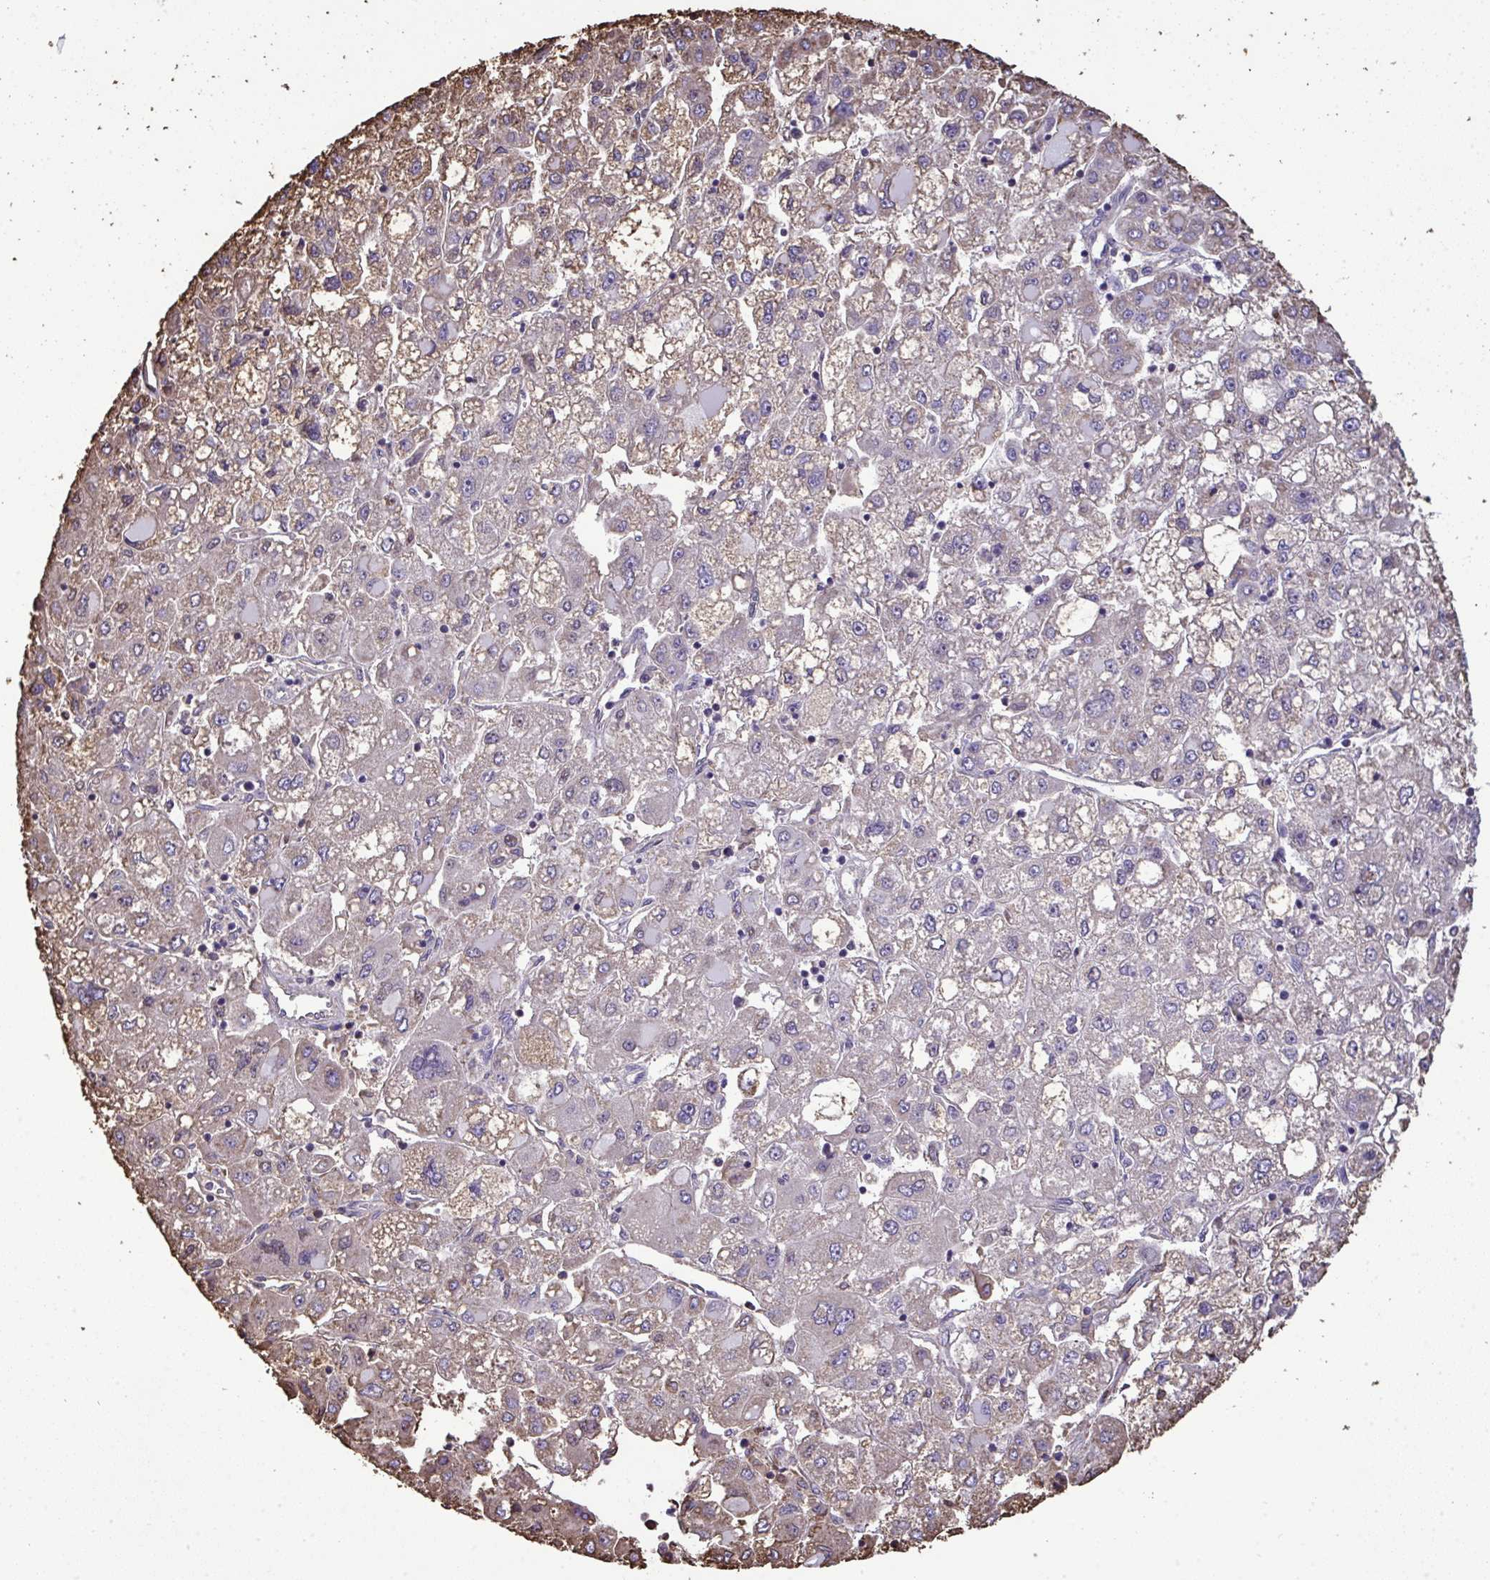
{"staining": {"intensity": "negative", "quantity": "none", "location": "none"}, "tissue": "liver cancer", "cell_type": "Tumor cells", "image_type": "cancer", "snomed": [{"axis": "morphology", "description": "Carcinoma, Hepatocellular, NOS"}, {"axis": "topography", "description": "Liver"}], "caption": "DAB (3,3'-diaminobenzidine) immunohistochemical staining of liver cancer exhibits no significant staining in tumor cells.", "gene": "ANXA5", "patient": {"sex": "male", "age": 40}}